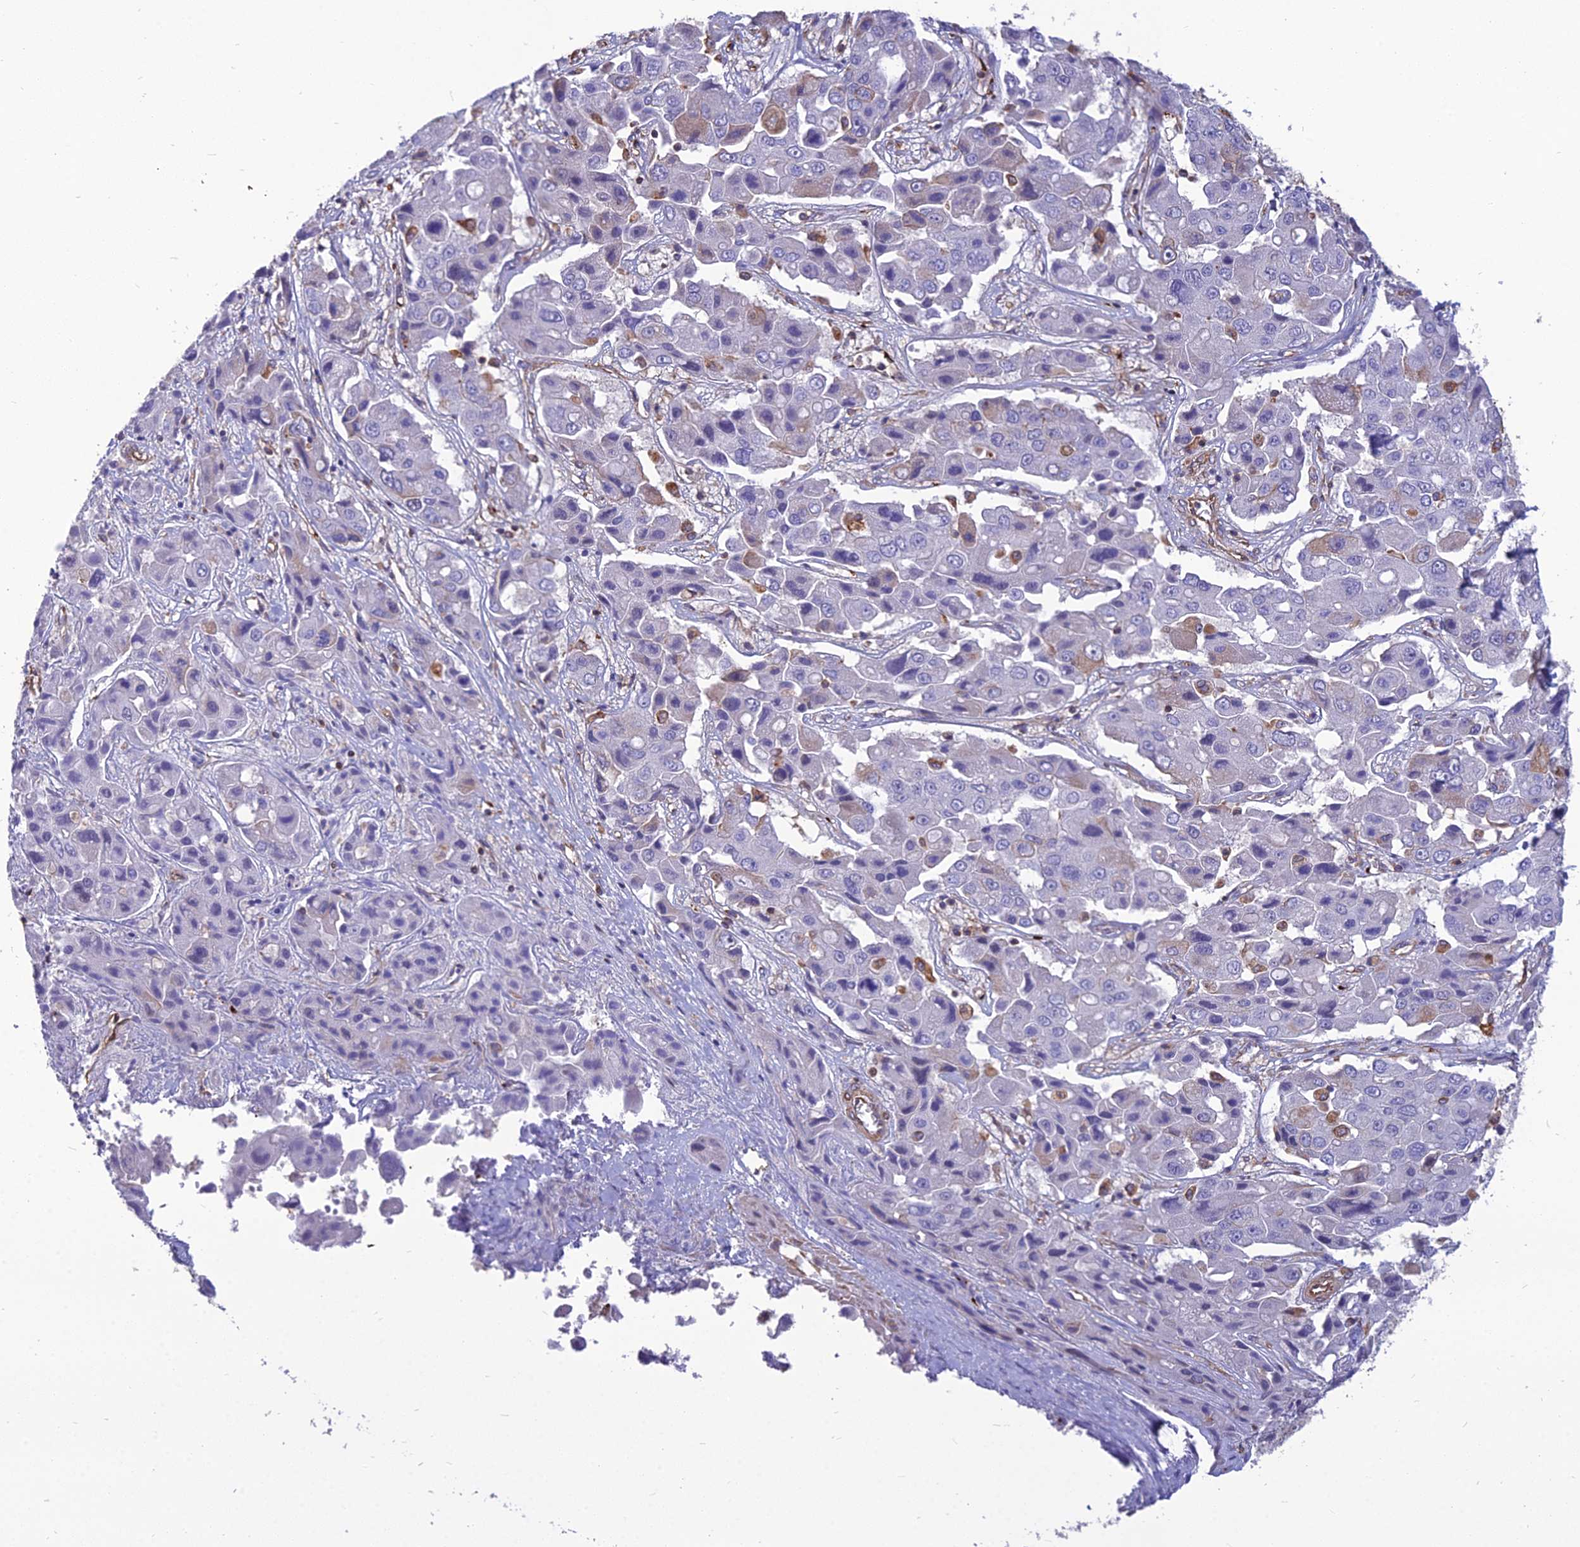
{"staining": {"intensity": "negative", "quantity": "none", "location": "none"}, "tissue": "liver cancer", "cell_type": "Tumor cells", "image_type": "cancer", "snomed": [{"axis": "morphology", "description": "Cholangiocarcinoma"}, {"axis": "topography", "description": "Liver"}], "caption": "Tumor cells are negative for brown protein staining in liver cancer (cholangiocarcinoma).", "gene": "PSMD11", "patient": {"sex": "male", "age": 67}}